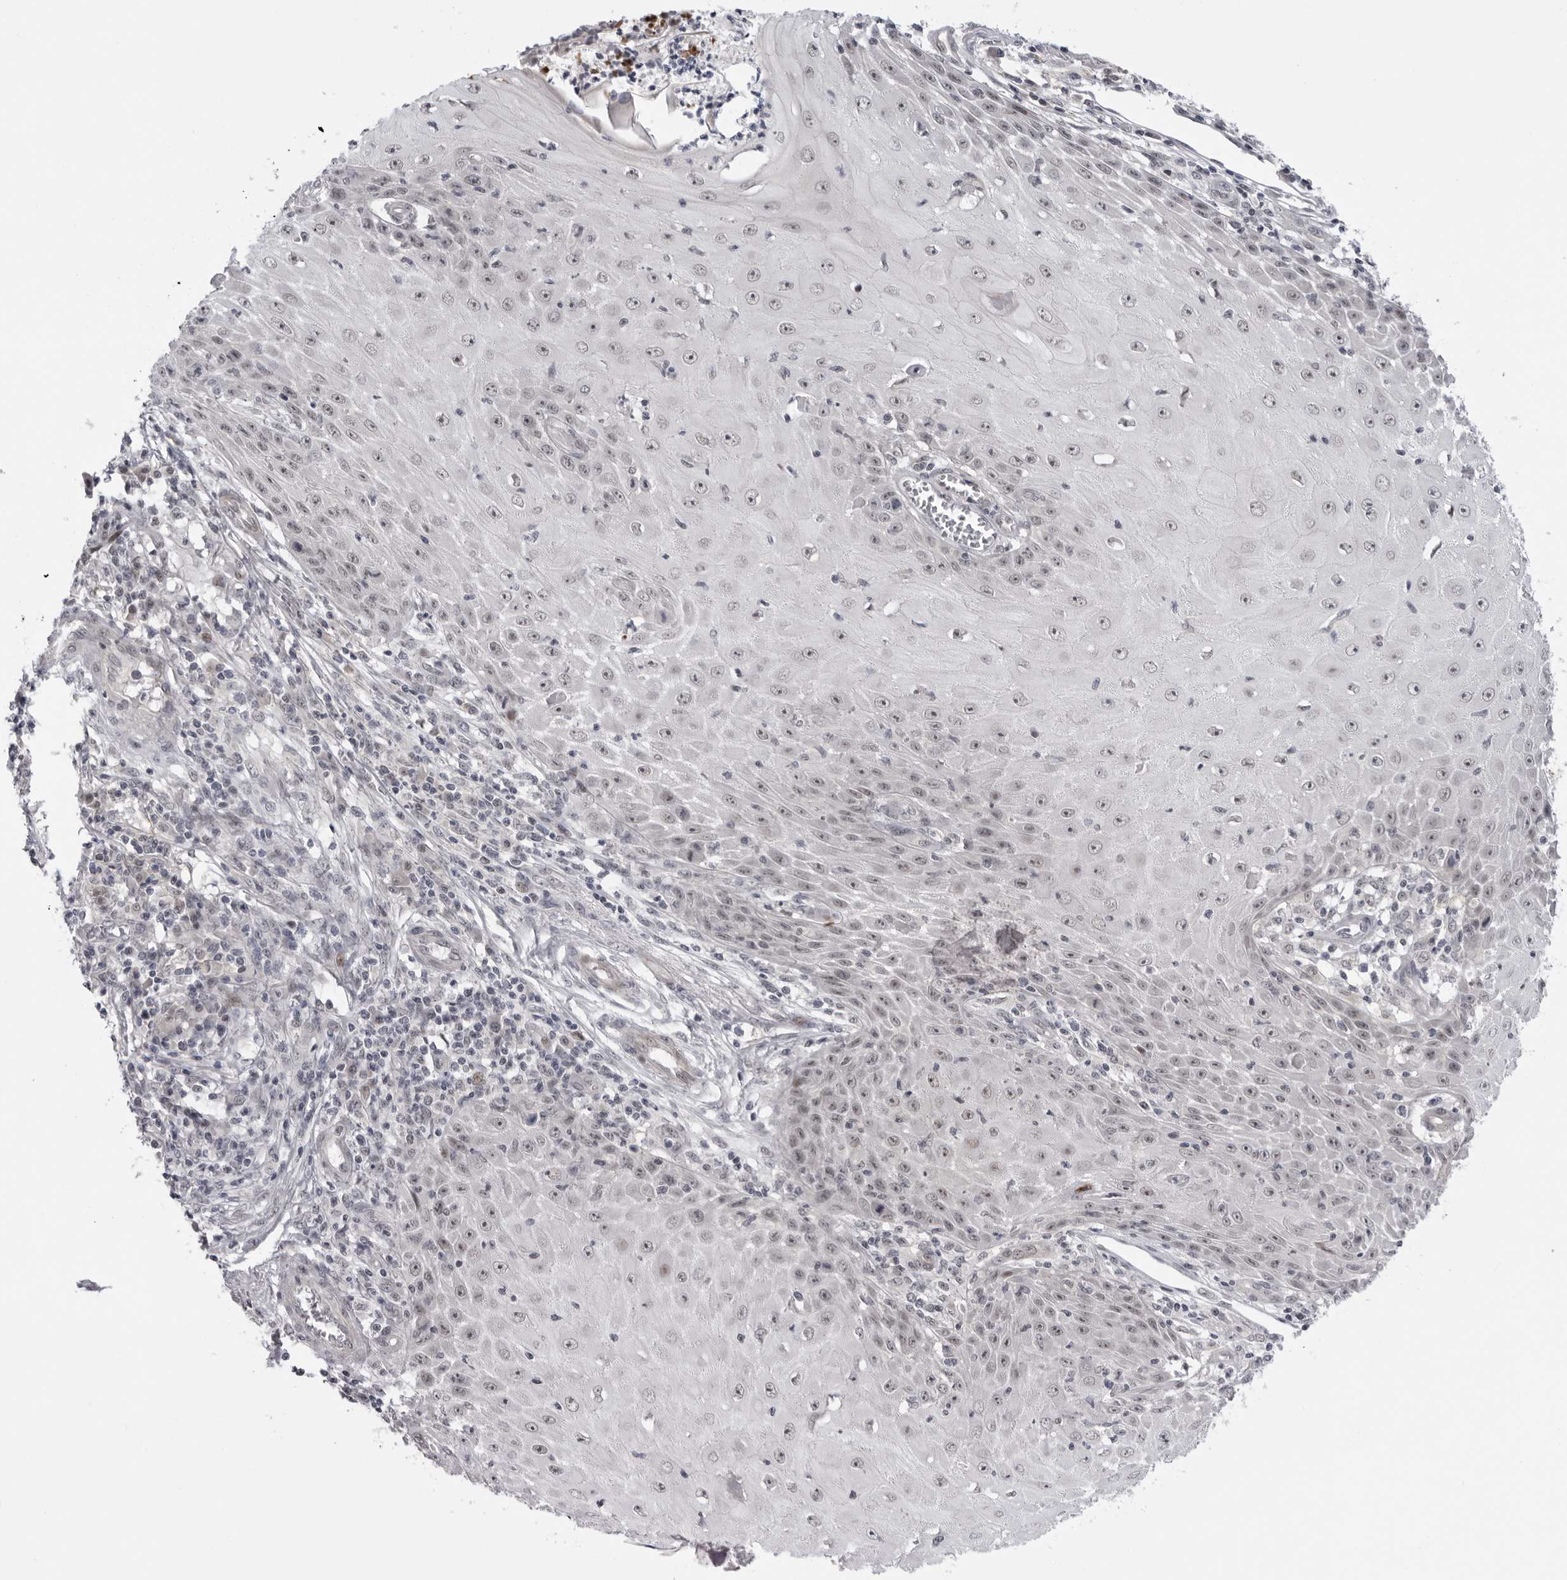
{"staining": {"intensity": "negative", "quantity": "none", "location": "none"}, "tissue": "skin cancer", "cell_type": "Tumor cells", "image_type": "cancer", "snomed": [{"axis": "morphology", "description": "Squamous cell carcinoma, NOS"}, {"axis": "topography", "description": "Skin"}], "caption": "Tumor cells show no significant staining in skin cancer (squamous cell carcinoma).", "gene": "ALPK2", "patient": {"sex": "female", "age": 73}}